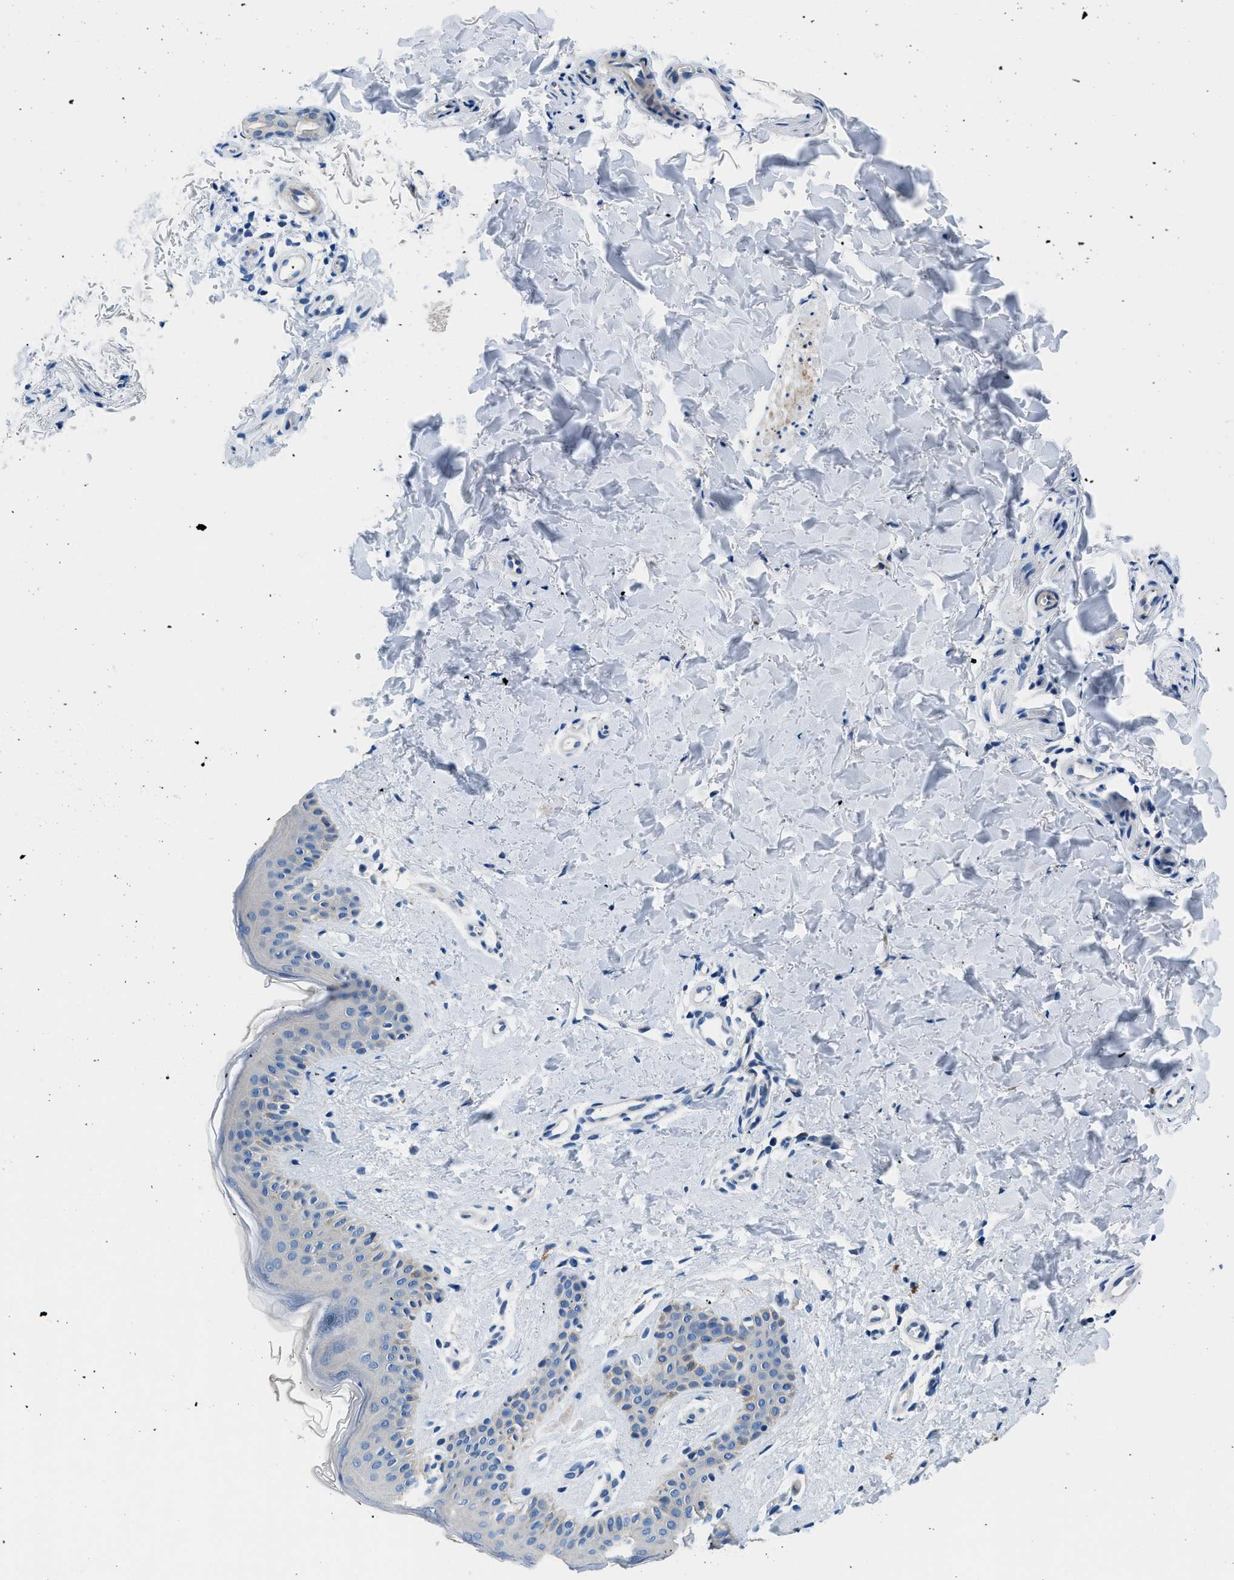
{"staining": {"intensity": "negative", "quantity": "none", "location": "none"}, "tissue": "skin", "cell_type": "Fibroblasts", "image_type": "normal", "snomed": [{"axis": "morphology", "description": "Normal tissue, NOS"}, {"axis": "topography", "description": "Skin"}], "caption": "An image of skin stained for a protein demonstrates no brown staining in fibroblasts. The staining is performed using DAB brown chromogen with nuclei counter-stained in using hematoxylin.", "gene": "UAP1", "patient": {"sex": "male", "age": 40}}